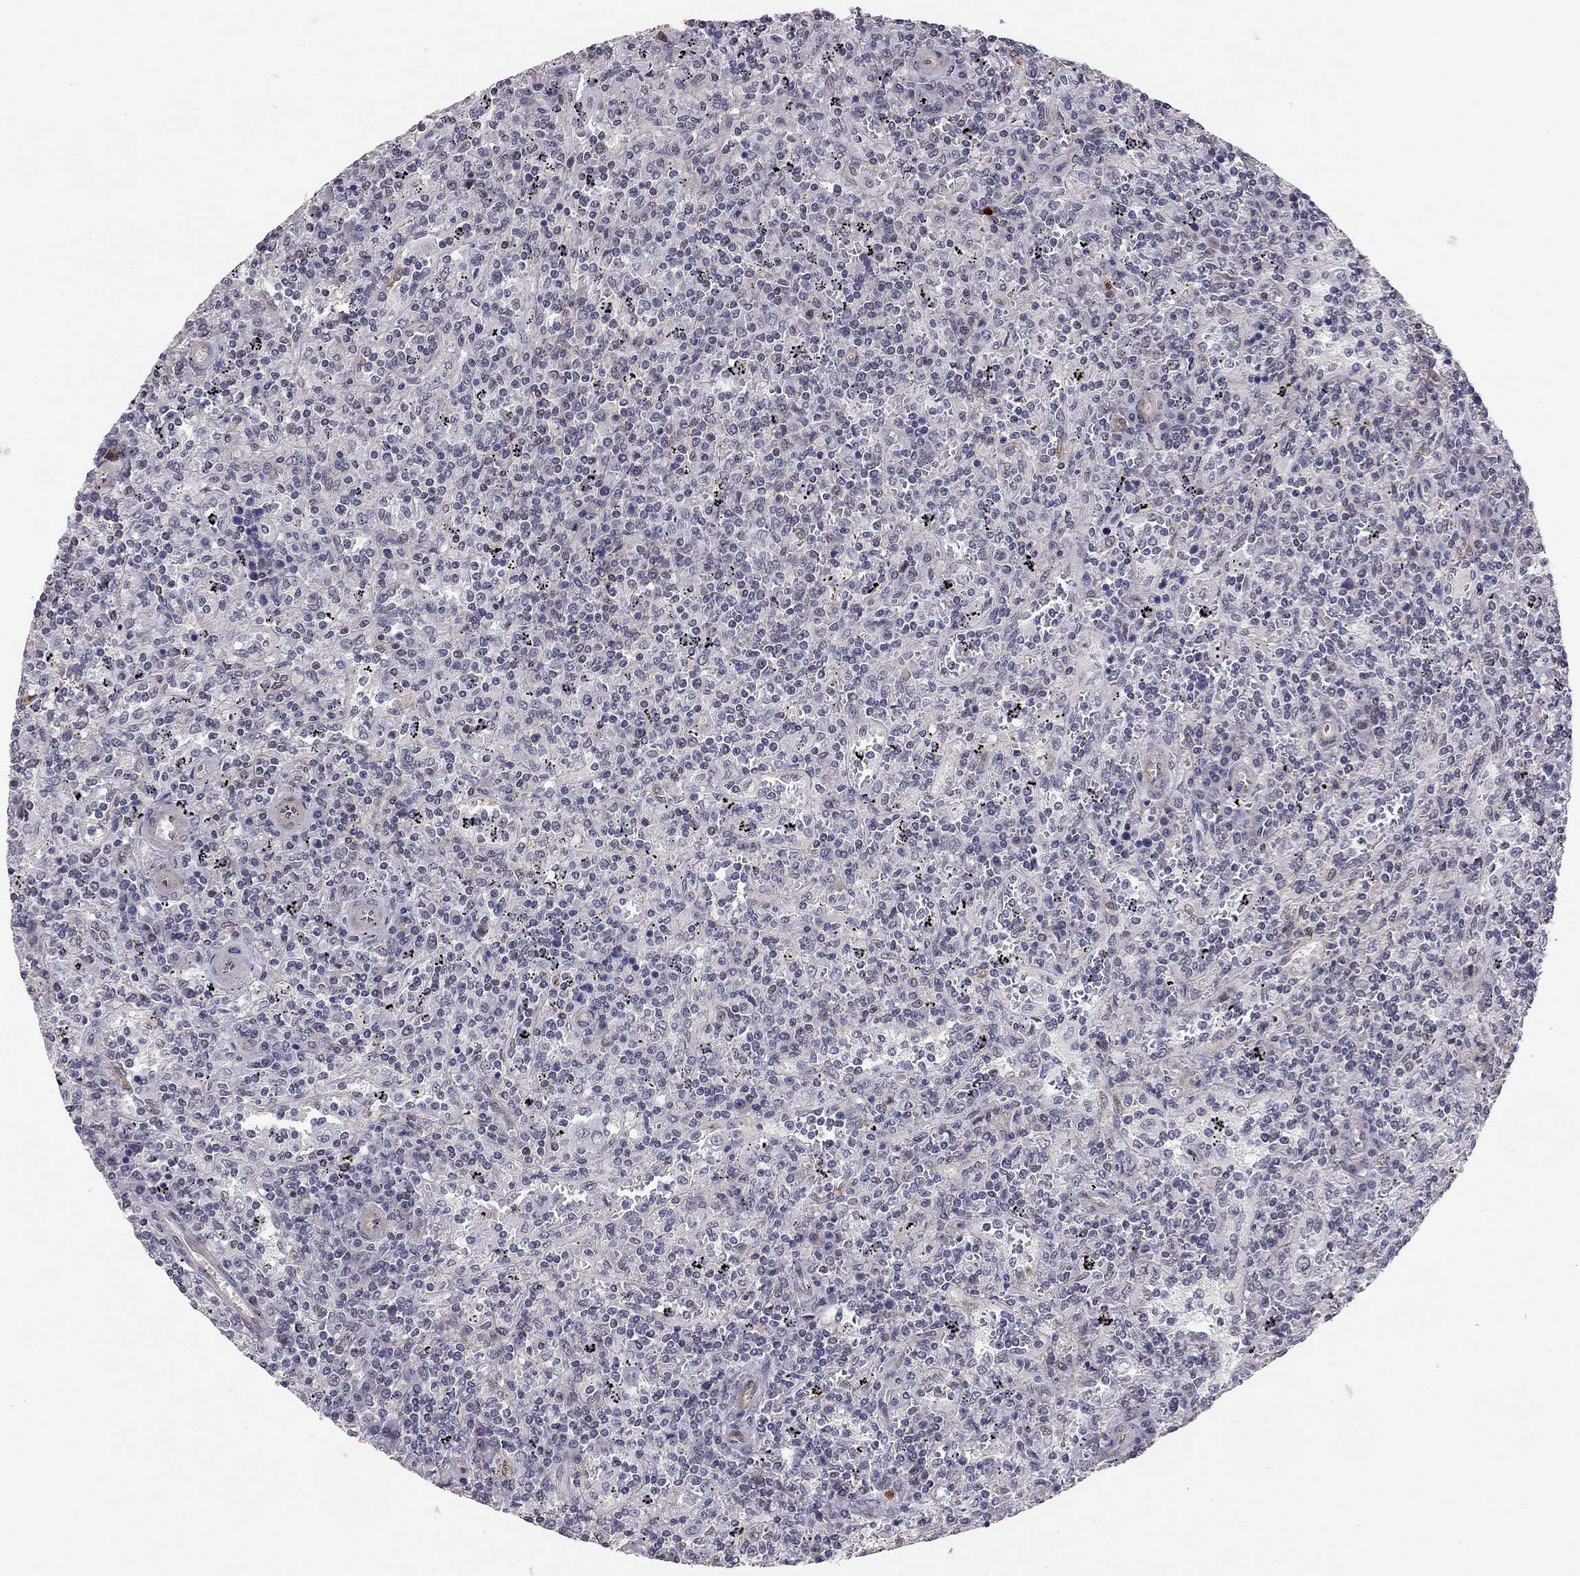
{"staining": {"intensity": "negative", "quantity": "none", "location": "none"}, "tissue": "lymphoma", "cell_type": "Tumor cells", "image_type": "cancer", "snomed": [{"axis": "morphology", "description": "Malignant lymphoma, non-Hodgkin's type, Low grade"}, {"axis": "topography", "description": "Spleen"}], "caption": "Malignant lymphoma, non-Hodgkin's type (low-grade) was stained to show a protein in brown. There is no significant staining in tumor cells.", "gene": "GJB4", "patient": {"sex": "male", "age": 62}}